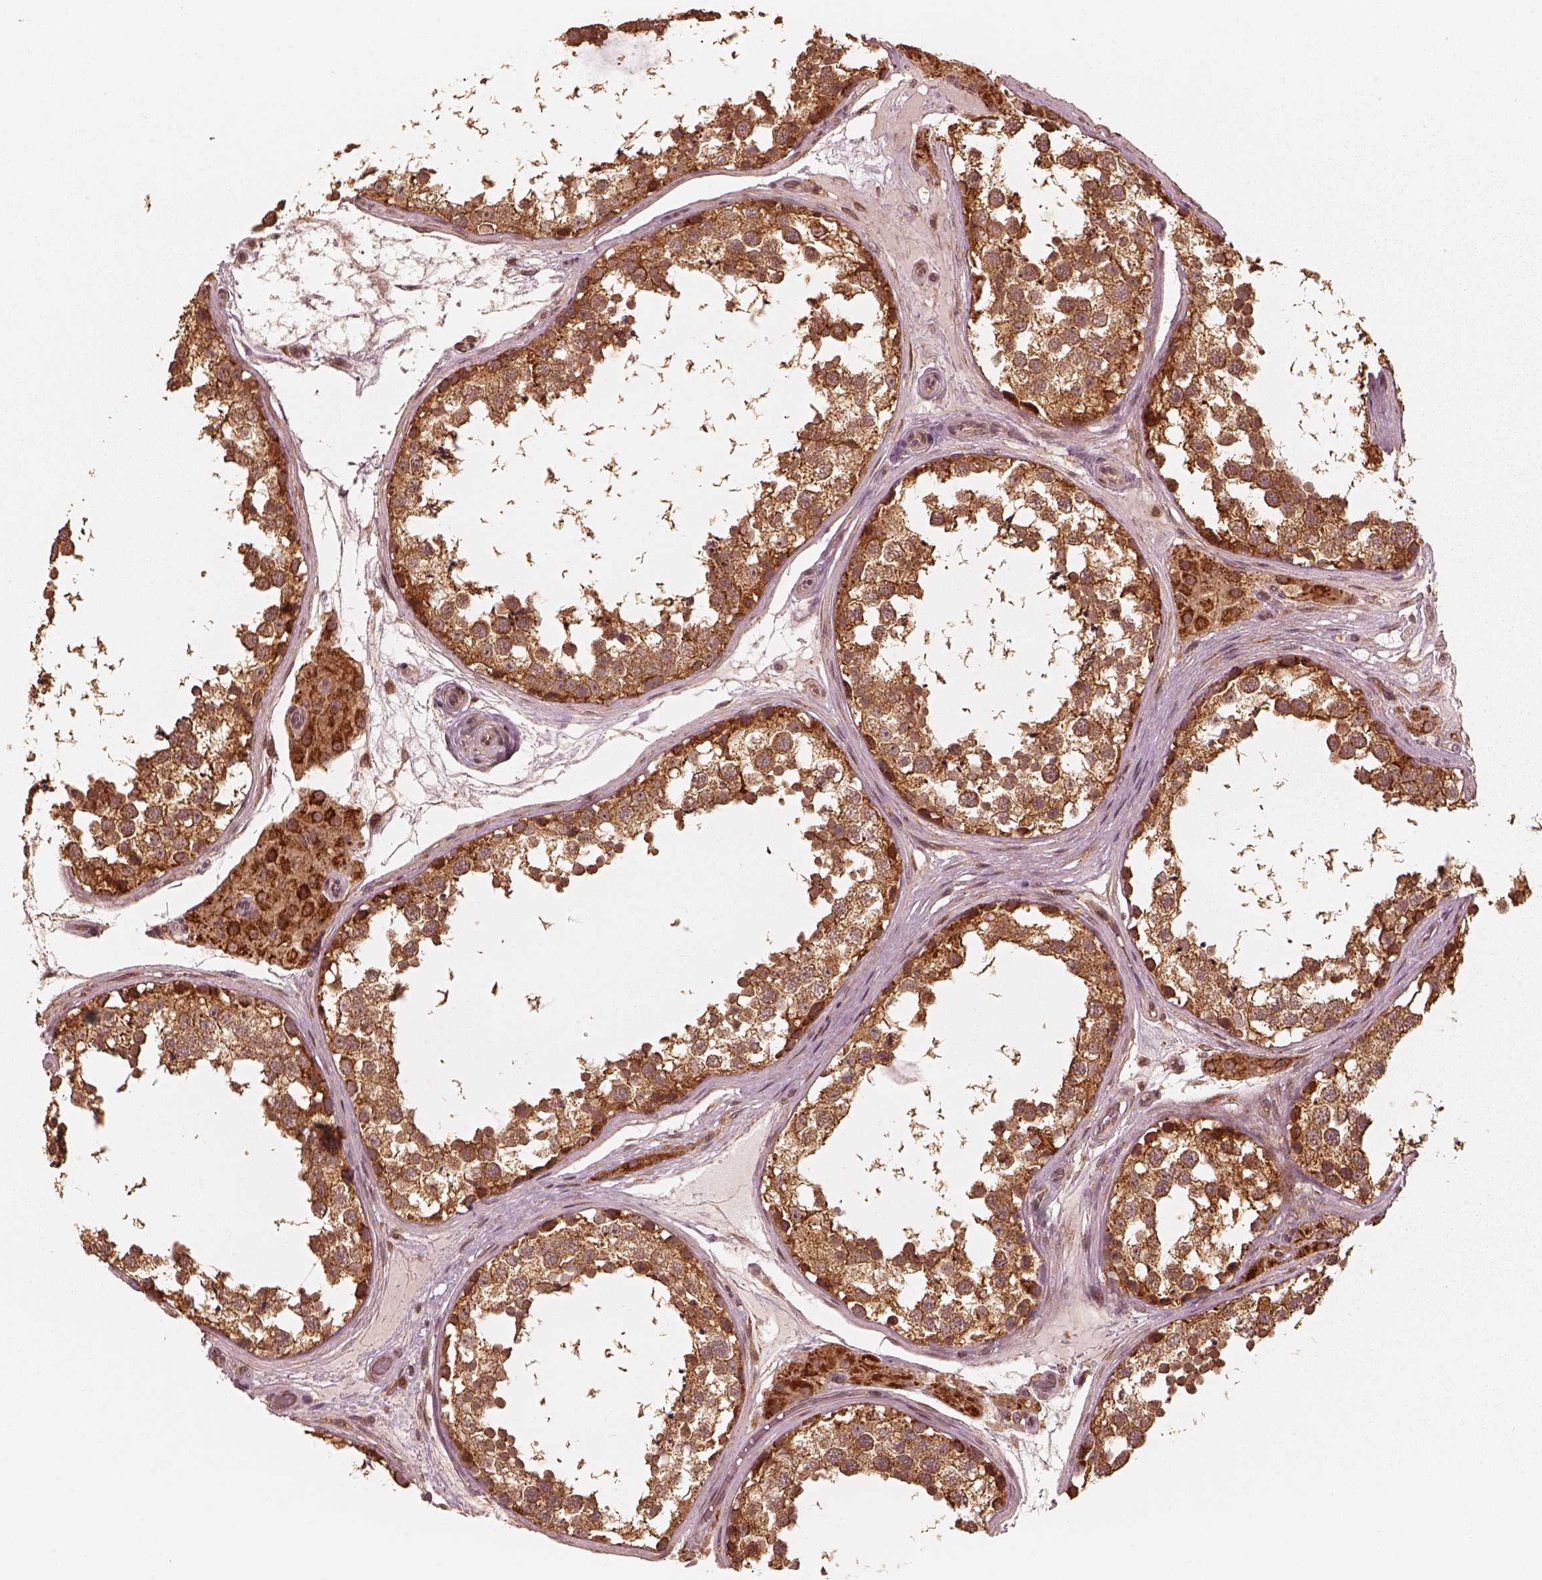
{"staining": {"intensity": "strong", "quantity": ">75%", "location": "cytoplasmic/membranous"}, "tissue": "testis", "cell_type": "Cells in seminiferous ducts", "image_type": "normal", "snomed": [{"axis": "morphology", "description": "Normal tissue, NOS"}, {"axis": "morphology", "description": "Seminoma, NOS"}, {"axis": "topography", "description": "Testis"}], "caption": "Immunohistochemical staining of benign human testis reveals >75% levels of strong cytoplasmic/membranous protein staining in about >75% of cells in seminiferous ducts.", "gene": "DNAJC25", "patient": {"sex": "male", "age": 65}}